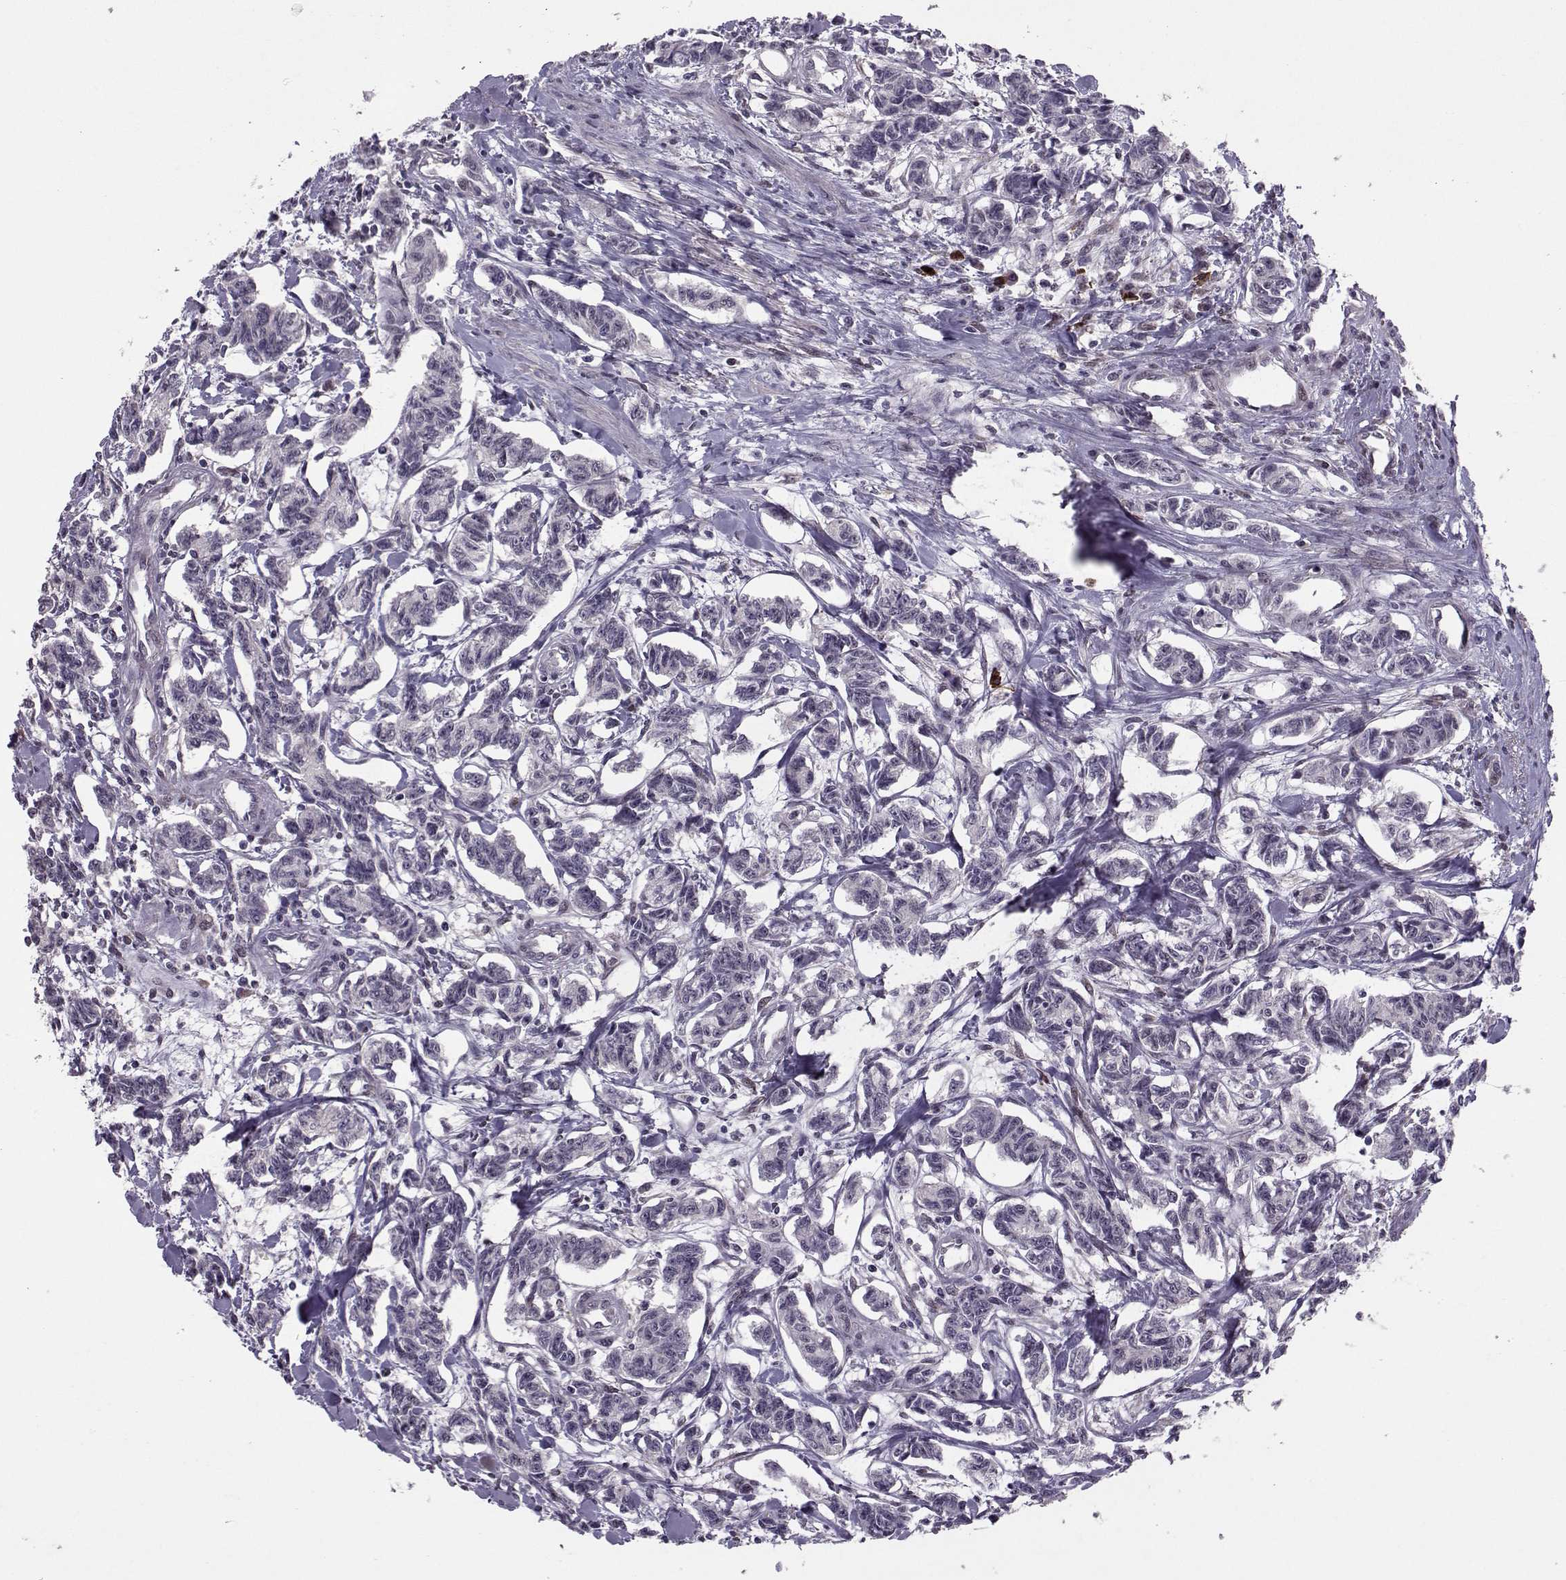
{"staining": {"intensity": "negative", "quantity": "none", "location": "none"}, "tissue": "carcinoid", "cell_type": "Tumor cells", "image_type": "cancer", "snomed": [{"axis": "morphology", "description": "Carcinoid, malignant, NOS"}, {"axis": "topography", "description": "Kidney"}], "caption": "This is an immunohistochemistry (IHC) histopathology image of human carcinoid. There is no positivity in tumor cells.", "gene": "CDK4", "patient": {"sex": "female", "age": 41}}